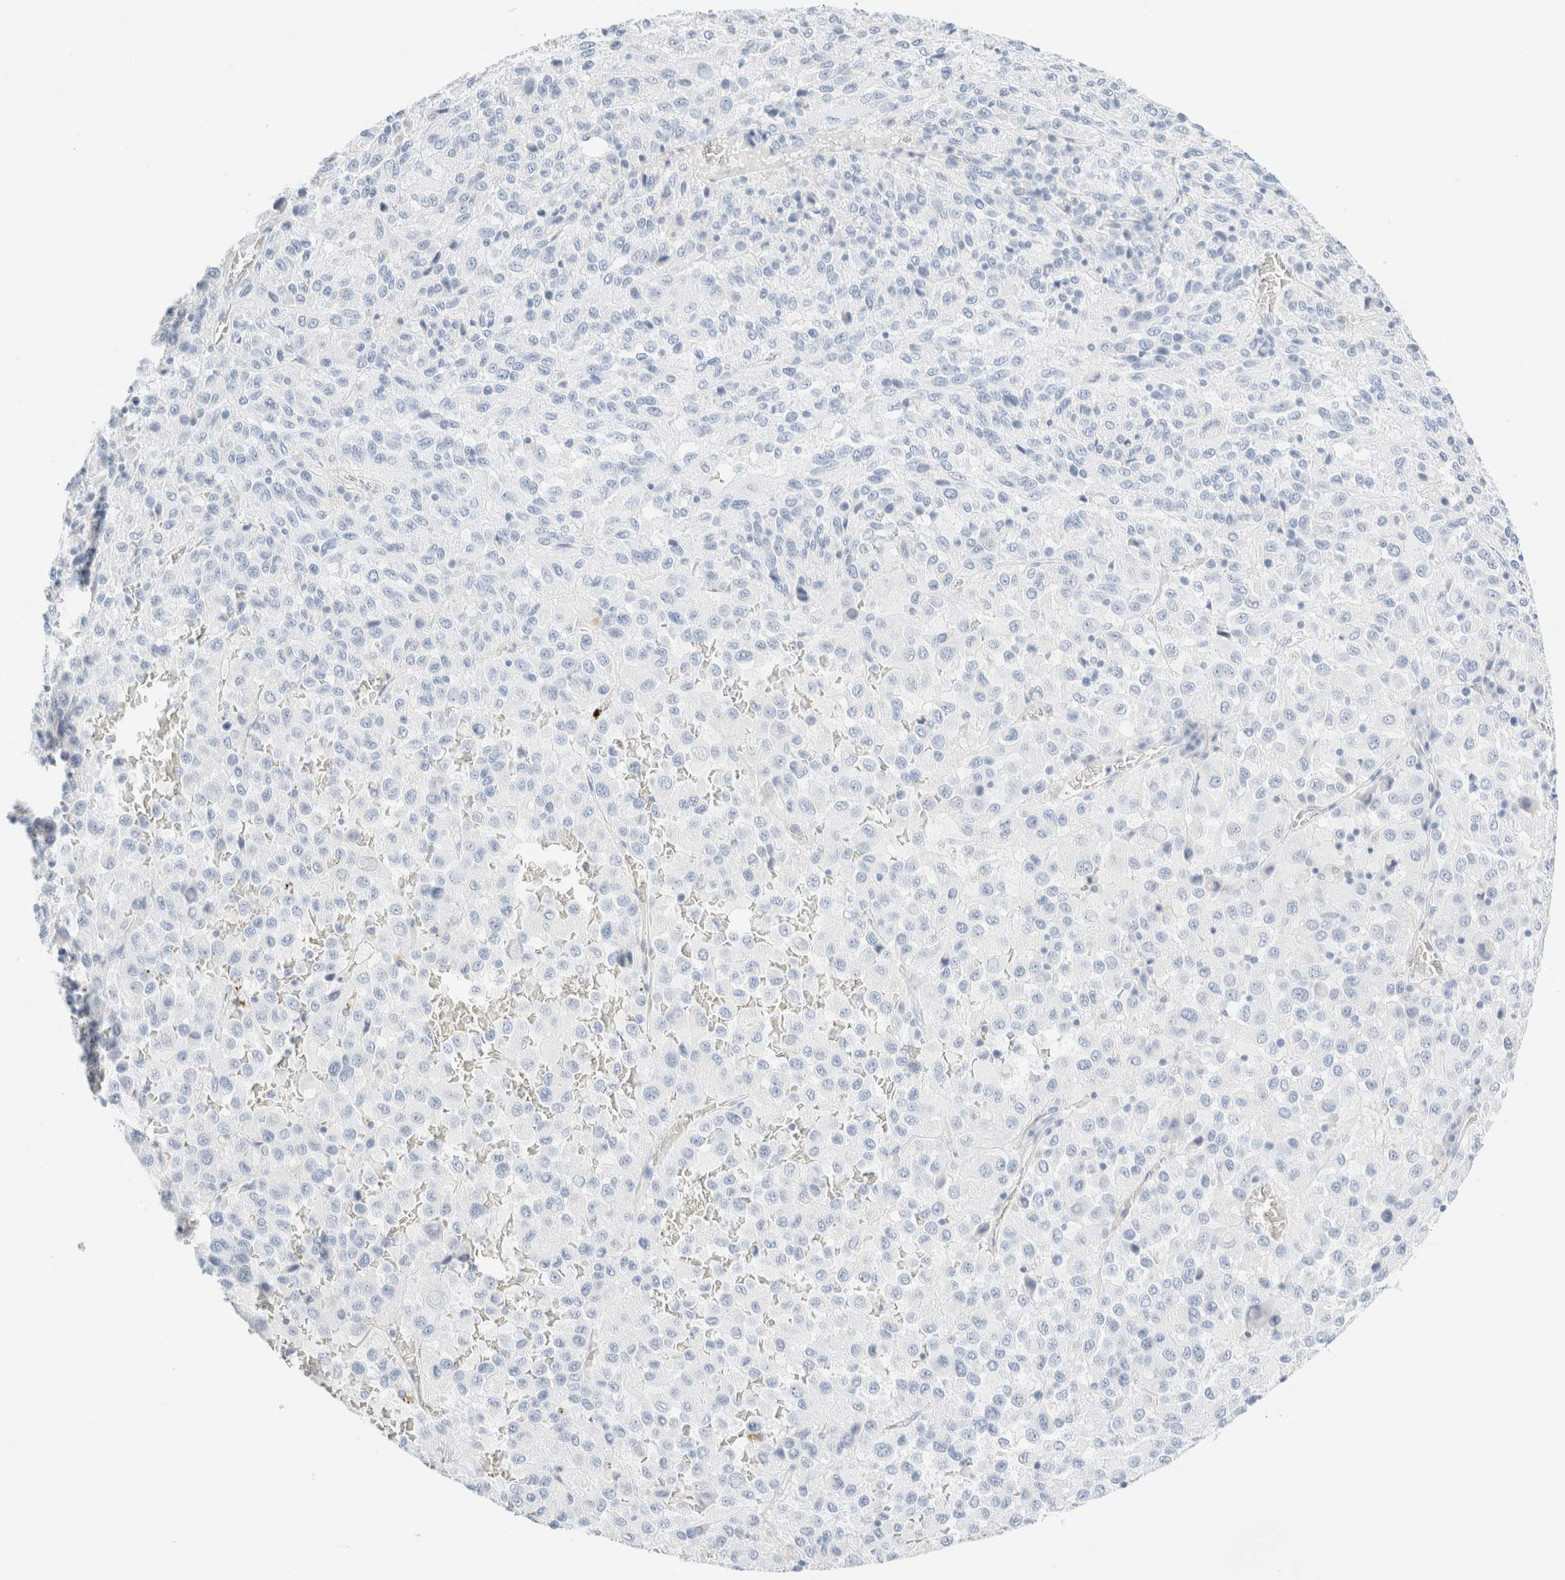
{"staining": {"intensity": "negative", "quantity": "none", "location": "none"}, "tissue": "melanoma", "cell_type": "Tumor cells", "image_type": "cancer", "snomed": [{"axis": "morphology", "description": "Malignant melanoma, Metastatic site"}, {"axis": "topography", "description": "Lung"}], "caption": "IHC photomicrograph of melanoma stained for a protein (brown), which exhibits no positivity in tumor cells.", "gene": "DPYS", "patient": {"sex": "male", "age": 64}}